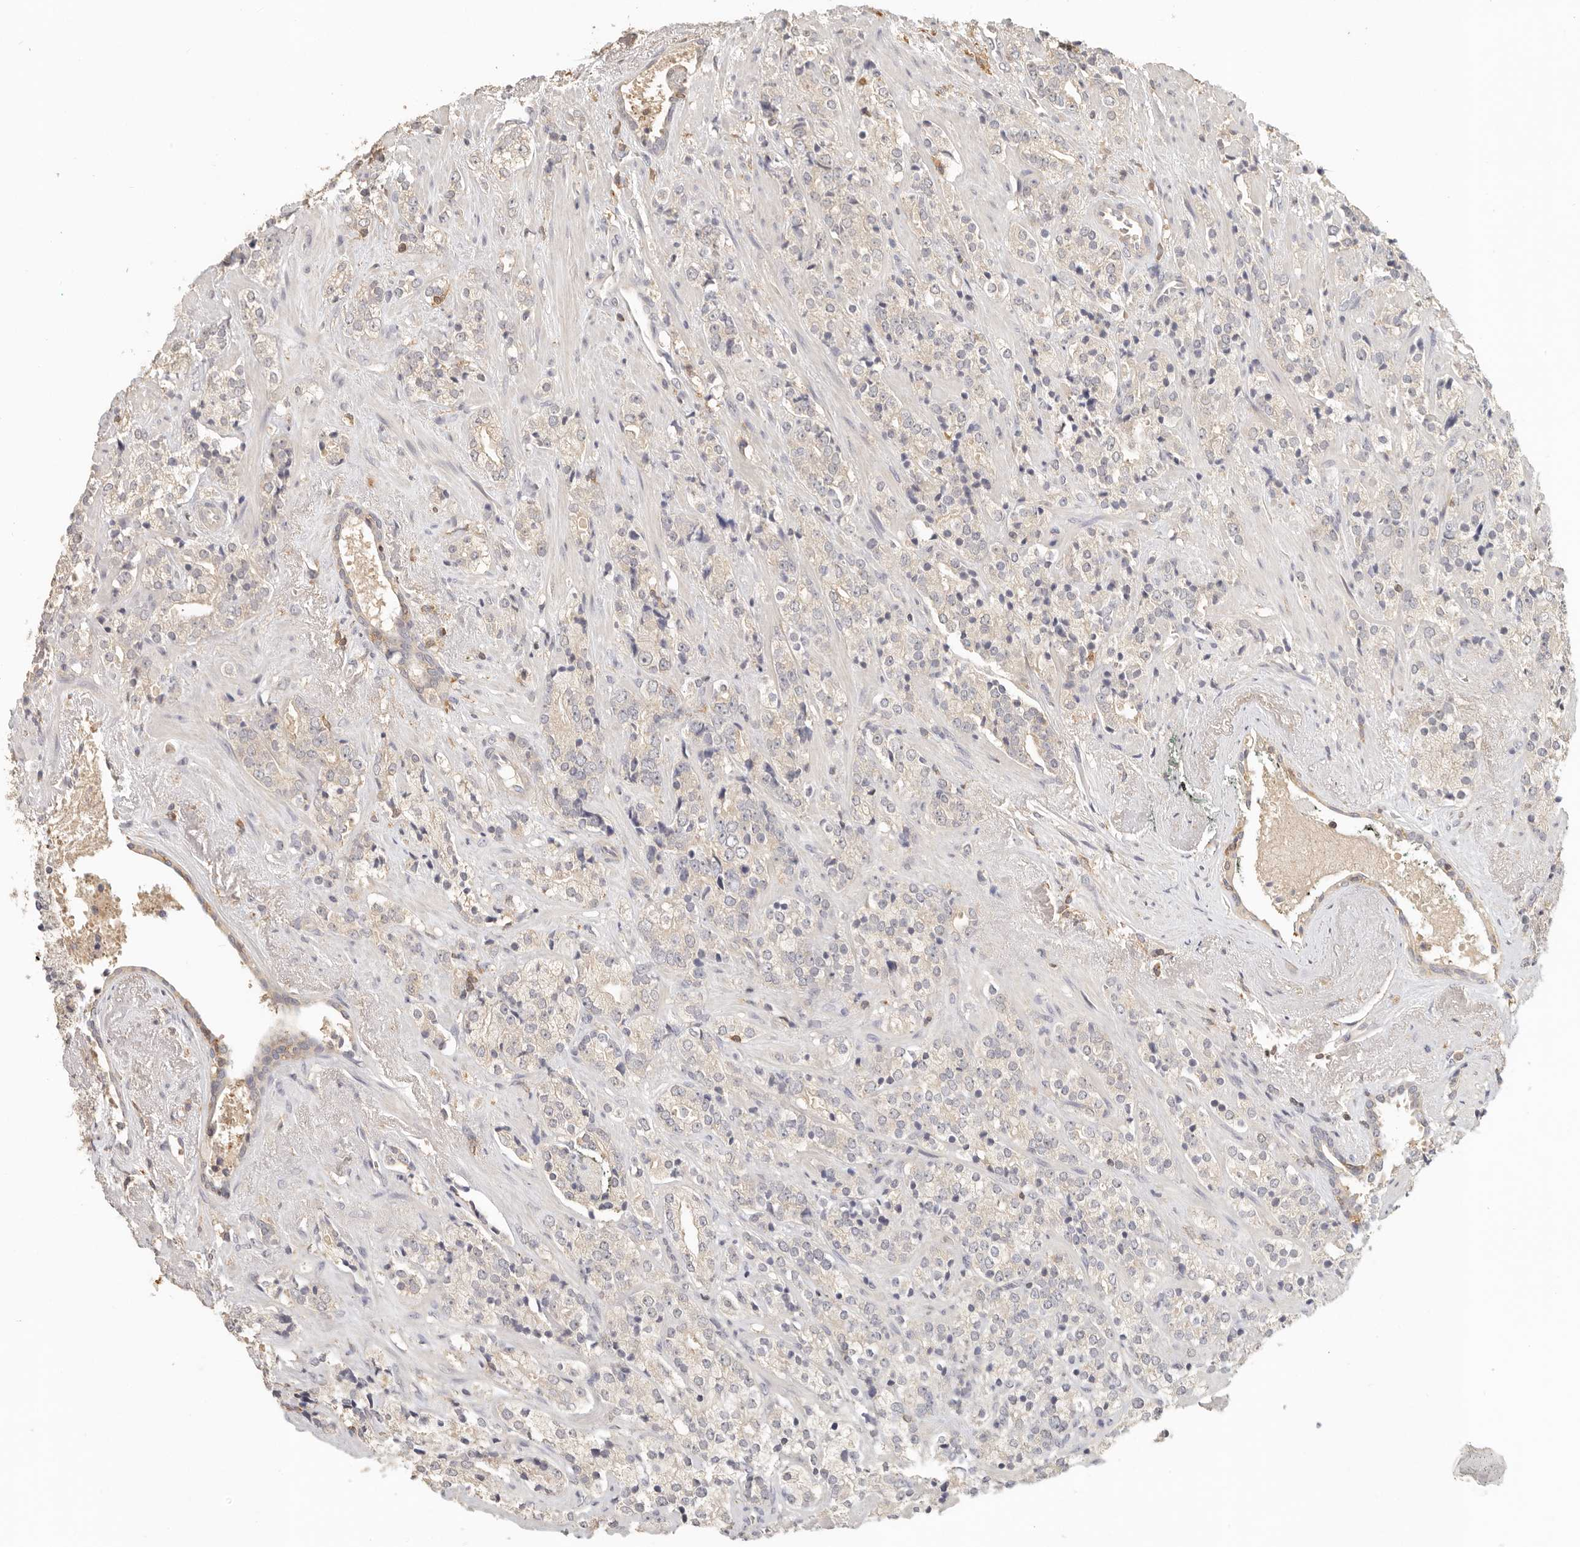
{"staining": {"intensity": "negative", "quantity": "none", "location": "none"}, "tissue": "prostate cancer", "cell_type": "Tumor cells", "image_type": "cancer", "snomed": [{"axis": "morphology", "description": "Adenocarcinoma, High grade"}, {"axis": "topography", "description": "Prostate"}], "caption": "High power microscopy photomicrograph of an immunohistochemistry image of prostate adenocarcinoma (high-grade), revealing no significant staining in tumor cells. The staining was performed using DAB (3,3'-diaminobenzidine) to visualize the protein expression in brown, while the nuclei were stained in blue with hematoxylin (Magnification: 20x).", "gene": "CSK", "patient": {"sex": "male", "age": 71}}